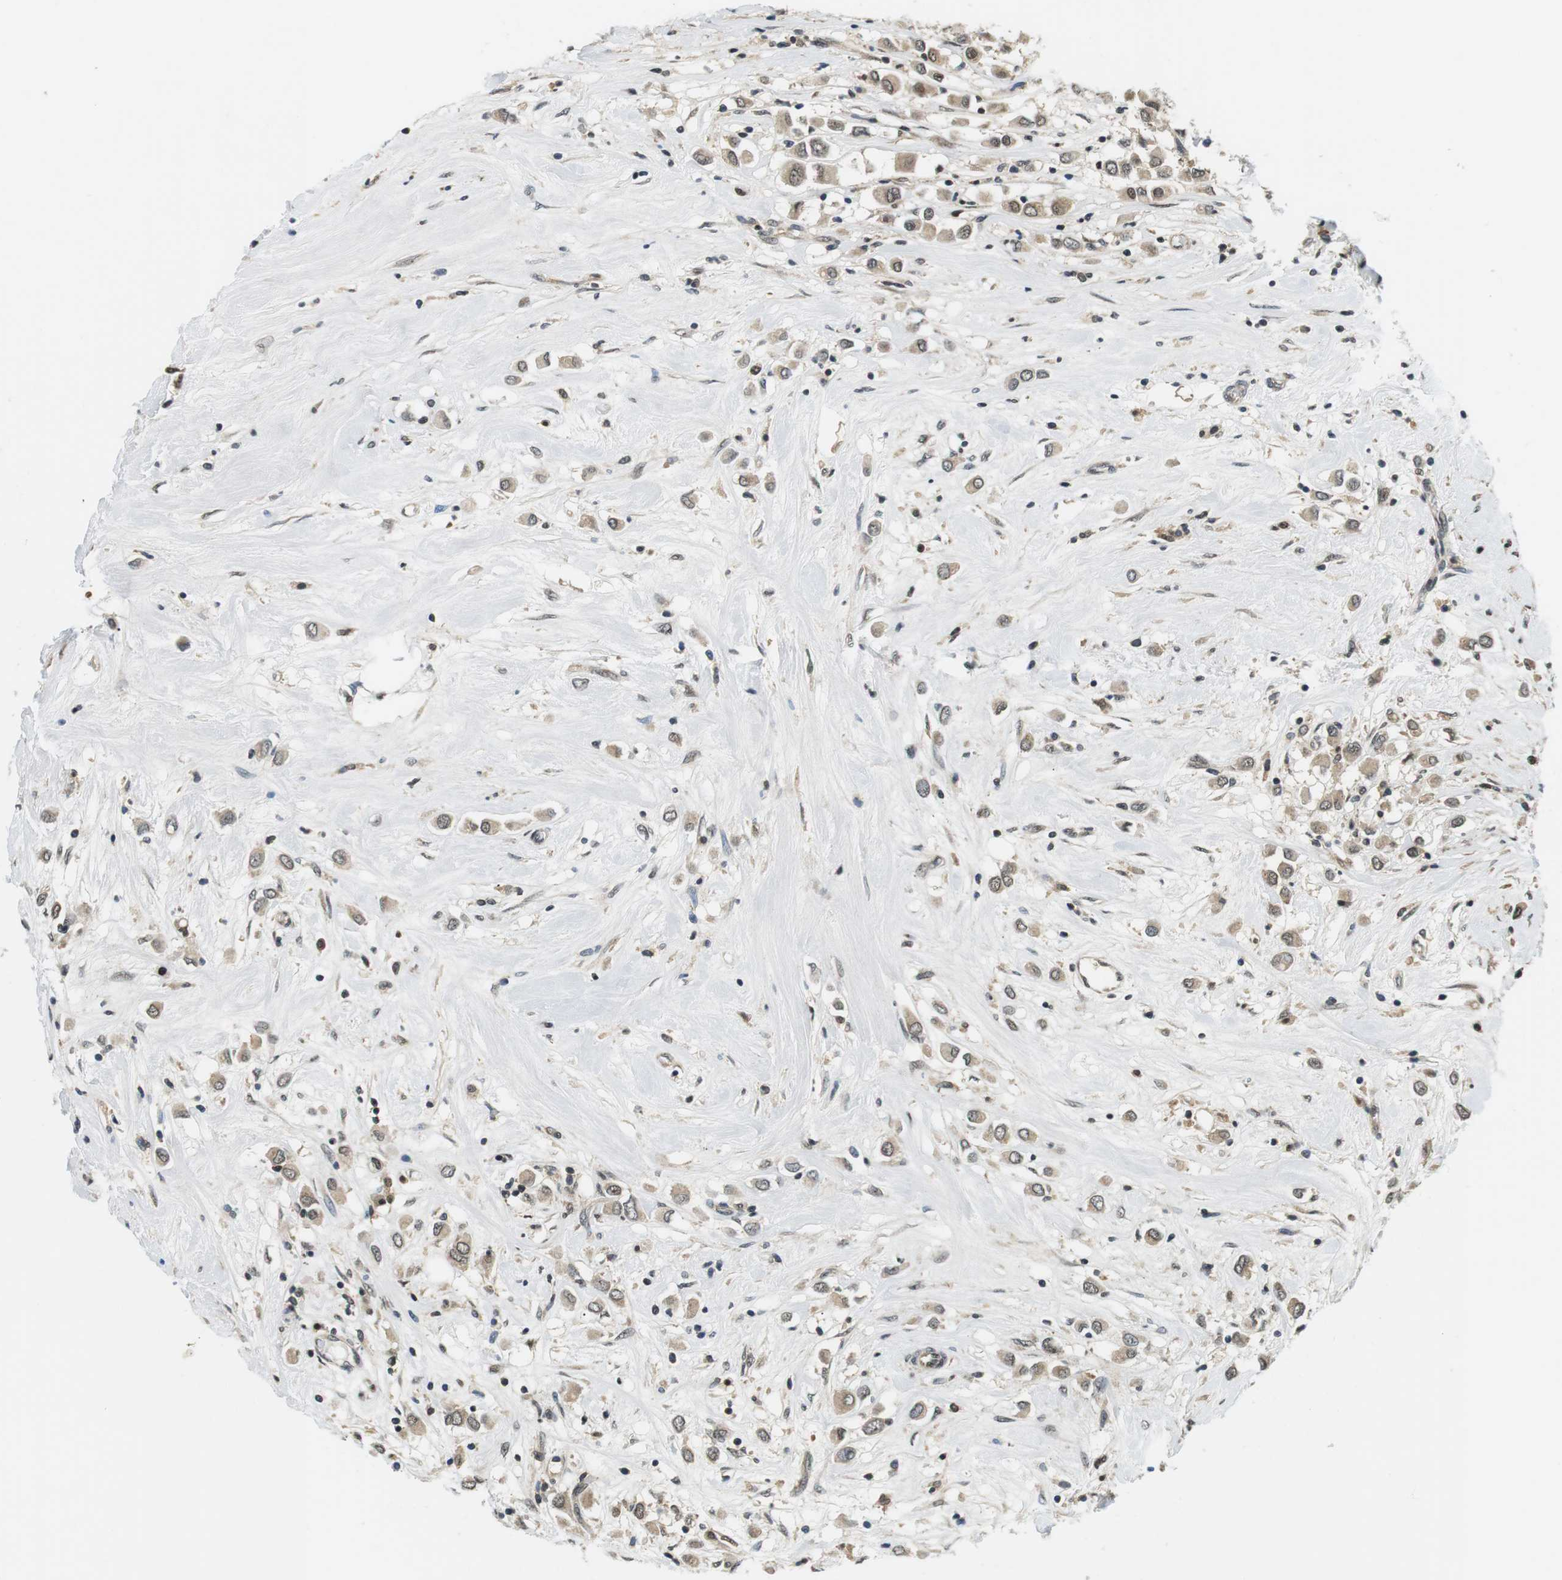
{"staining": {"intensity": "weak", "quantity": ">75%", "location": "cytoplasmic/membranous,nuclear"}, "tissue": "breast cancer", "cell_type": "Tumor cells", "image_type": "cancer", "snomed": [{"axis": "morphology", "description": "Duct carcinoma"}, {"axis": "topography", "description": "Breast"}], "caption": "An IHC histopathology image of neoplastic tissue is shown. Protein staining in brown labels weak cytoplasmic/membranous and nuclear positivity in breast cancer (infiltrating ductal carcinoma) within tumor cells.", "gene": "CSNK2B", "patient": {"sex": "female", "age": 61}}